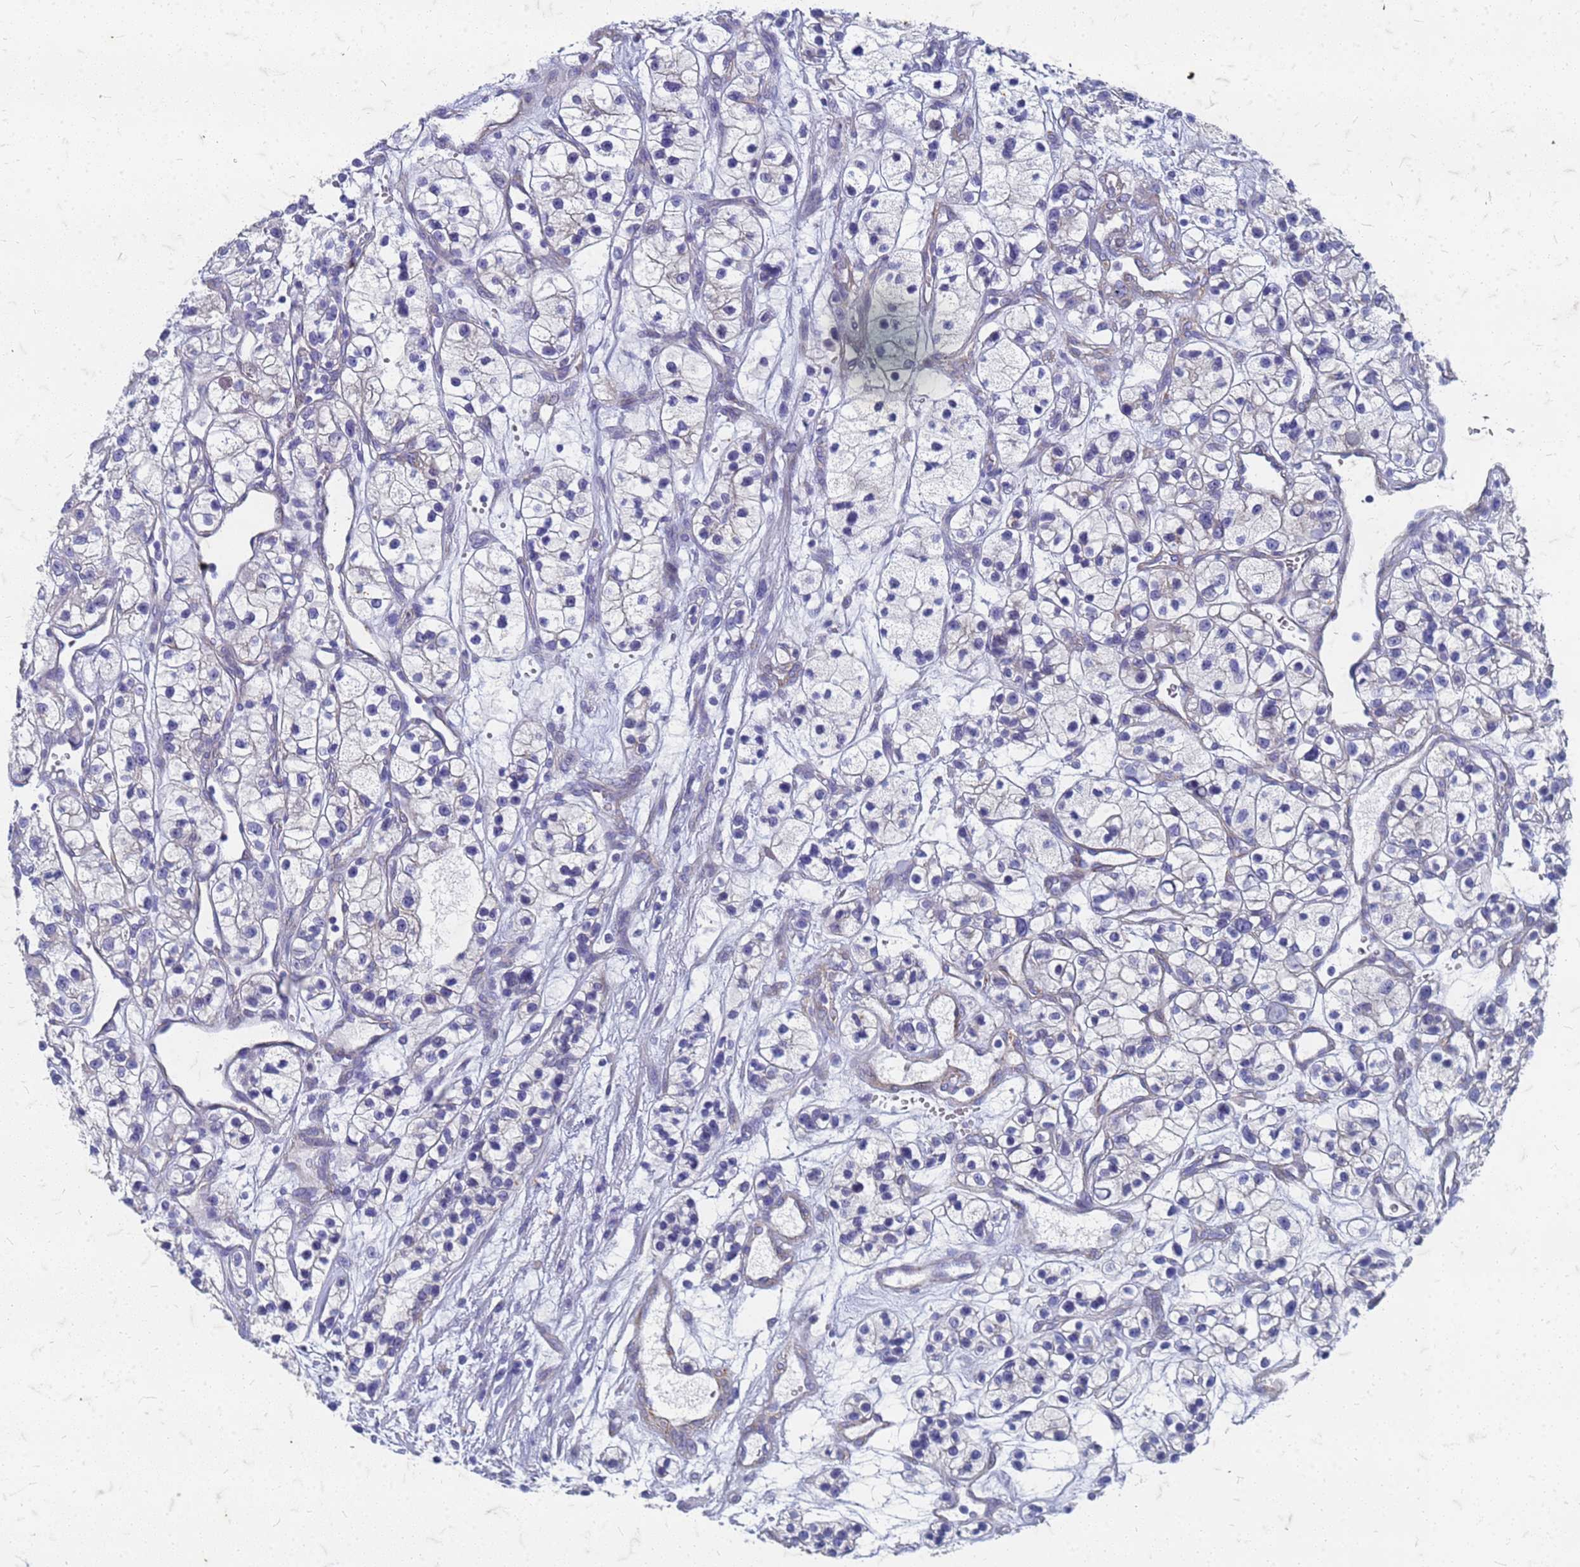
{"staining": {"intensity": "negative", "quantity": "none", "location": "none"}, "tissue": "renal cancer", "cell_type": "Tumor cells", "image_type": "cancer", "snomed": [{"axis": "morphology", "description": "Adenocarcinoma, NOS"}, {"axis": "topography", "description": "Kidney"}], "caption": "A high-resolution micrograph shows IHC staining of adenocarcinoma (renal), which exhibits no significant staining in tumor cells.", "gene": "TRIM64B", "patient": {"sex": "female", "age": 57}}